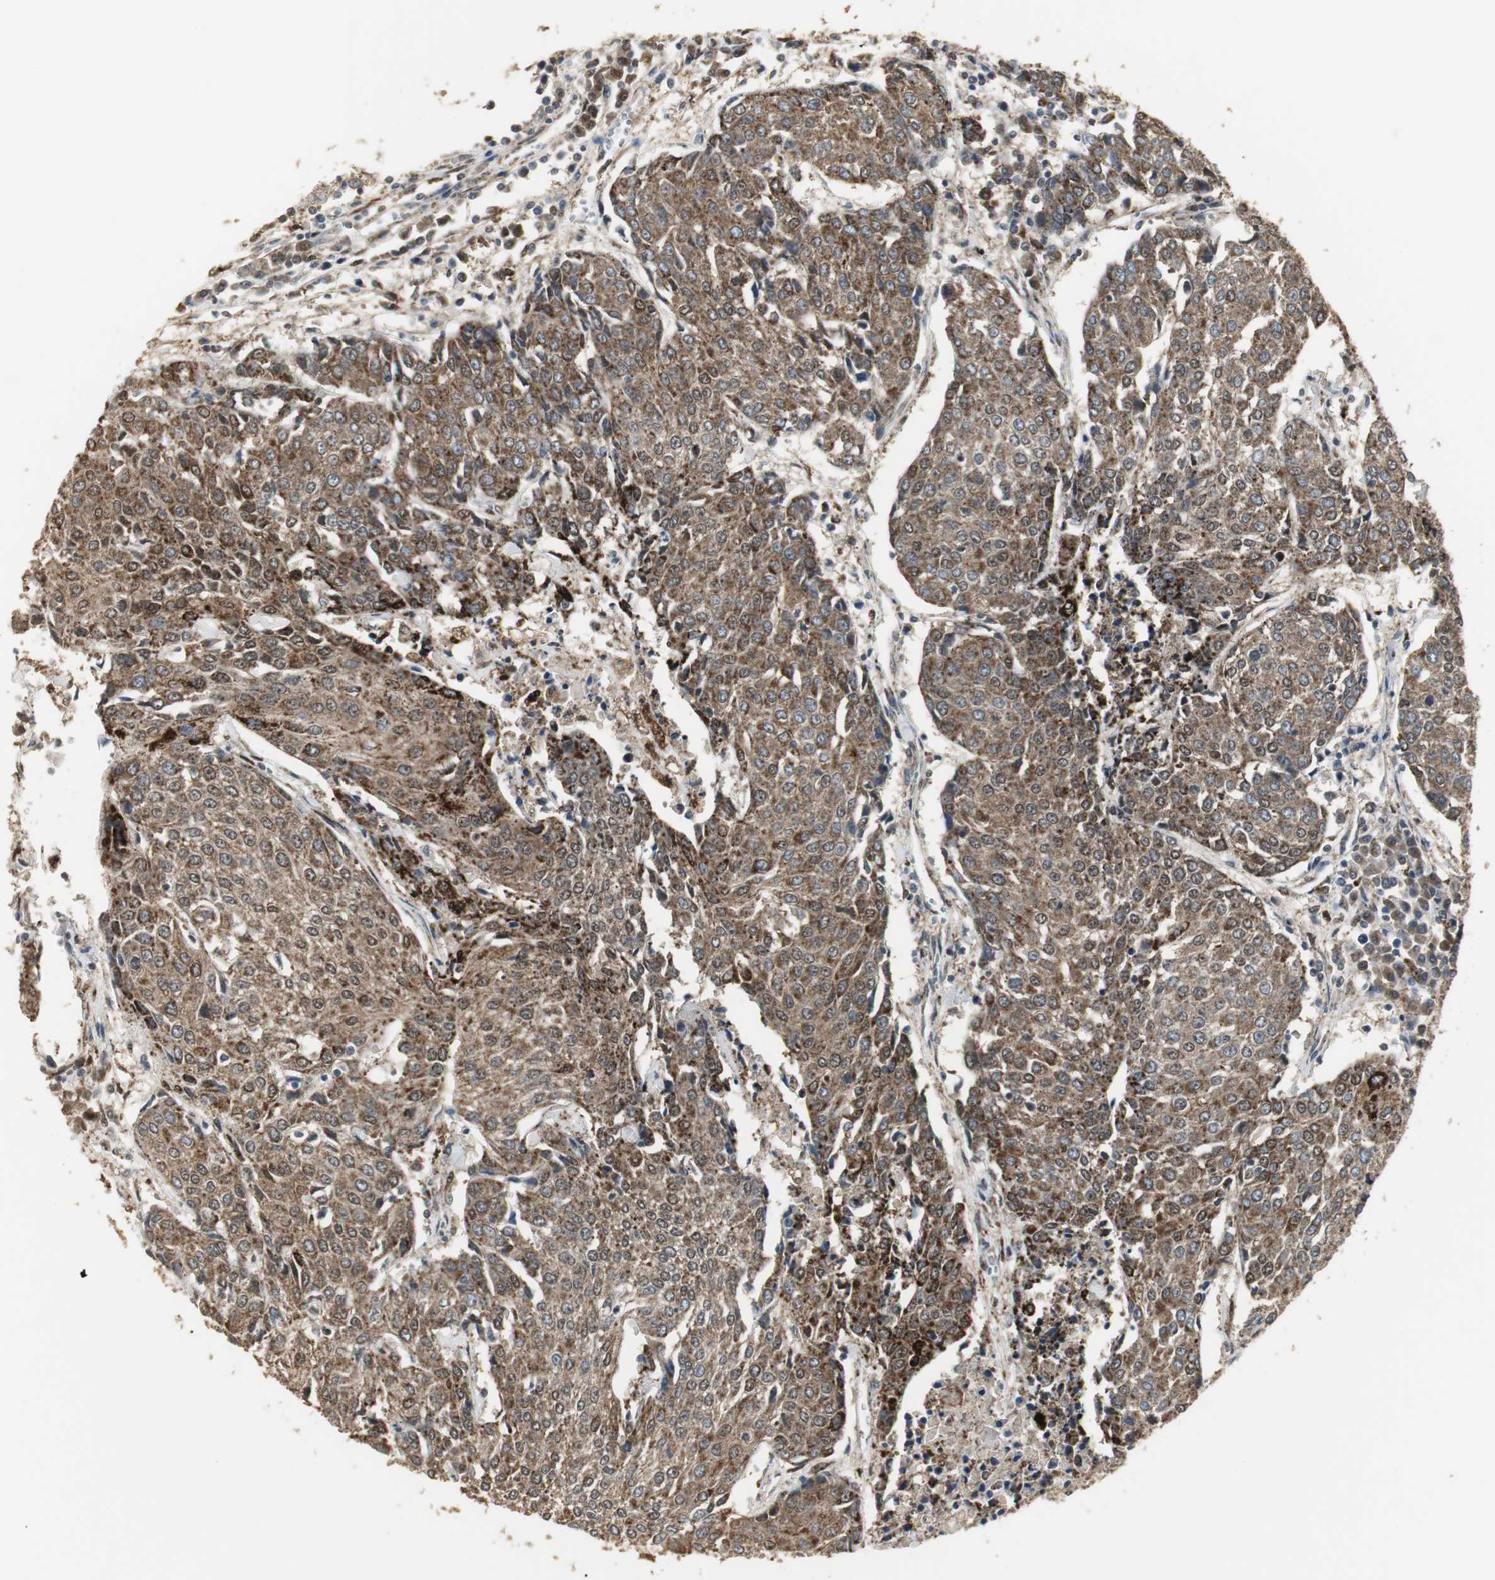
{"staining": {"intensity": "strong", "quantity": ">75%", "location": "cytoplasmic/membranous,nuclear"}, "tissue": "urothelial cancer", "cell_type": "Tumor cells", "image_type": "cancer", "snomed": [{"axis": "morphology", "description": "Urothelial carcinoma, High grade"}, {"axis": "topography", "description": "Urinary bladder"}], "caption": "This is a histology image of immunohistochemistry (IHC) staining of urothelial cancer, which shows strong staining in the cytoplasmic/membranous and nuclear of tumor cells.", "gene": "PLIN3", "patient": {"sex": "female", "age": 85}}